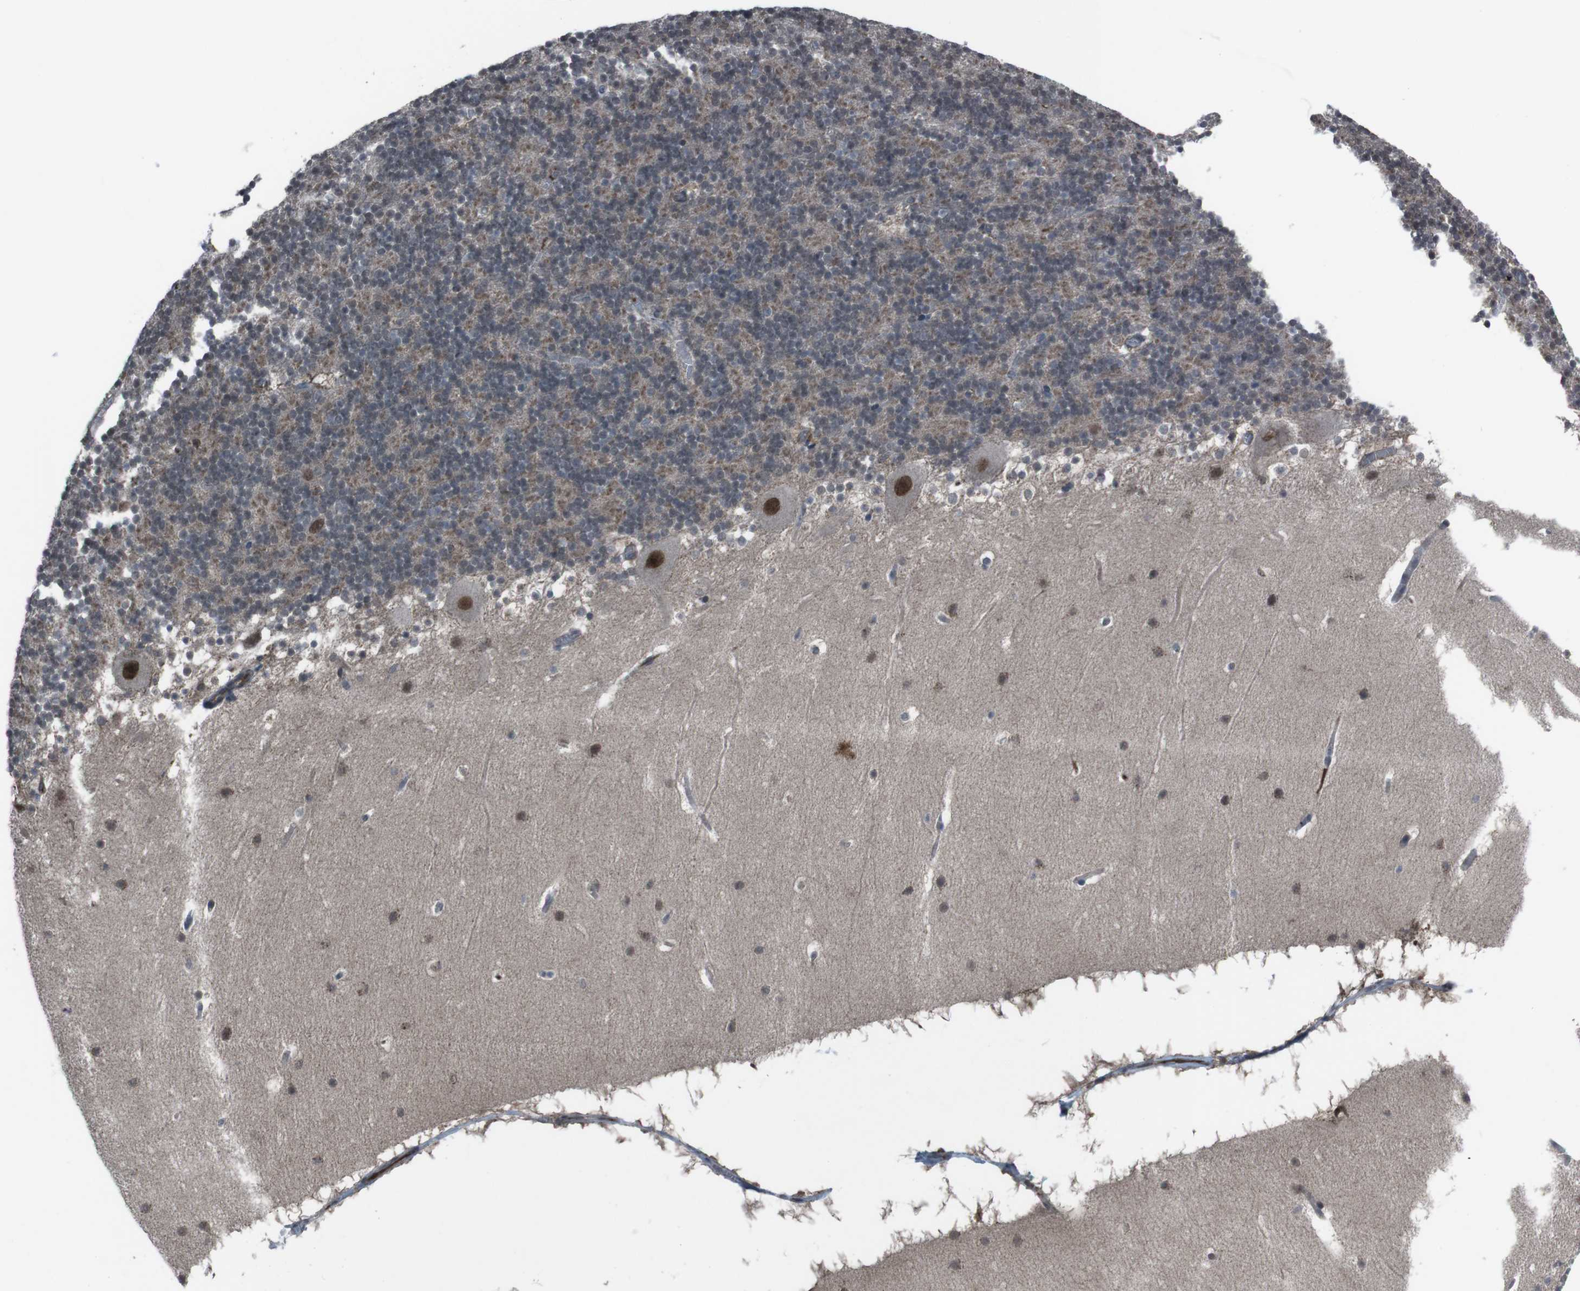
{"staining": {"intensity": "weak", "quantity": "25%-75%", "location": "cytoplasmic/membranous,nuclear"}, "tissue": "cerebellum", "cell_type": "Cells in granular layer", "image_type": "normal", "snomed": [{"axis": "morphology", "description": "Normal tissue, NOS"}, {"axis": "topography", "description": "Cerebellum"}], "caption": "Immunohistochemical staining of unremarkable cerebellum displays weak cytoplasmic/membranous,nuclear protein expression in approximately 25%-75% of cells in granular layer. (IHC, brightfield microscopy, high magnification).", "gene": "SS18L1", "patient": {"sex": "male", "age": 45}}